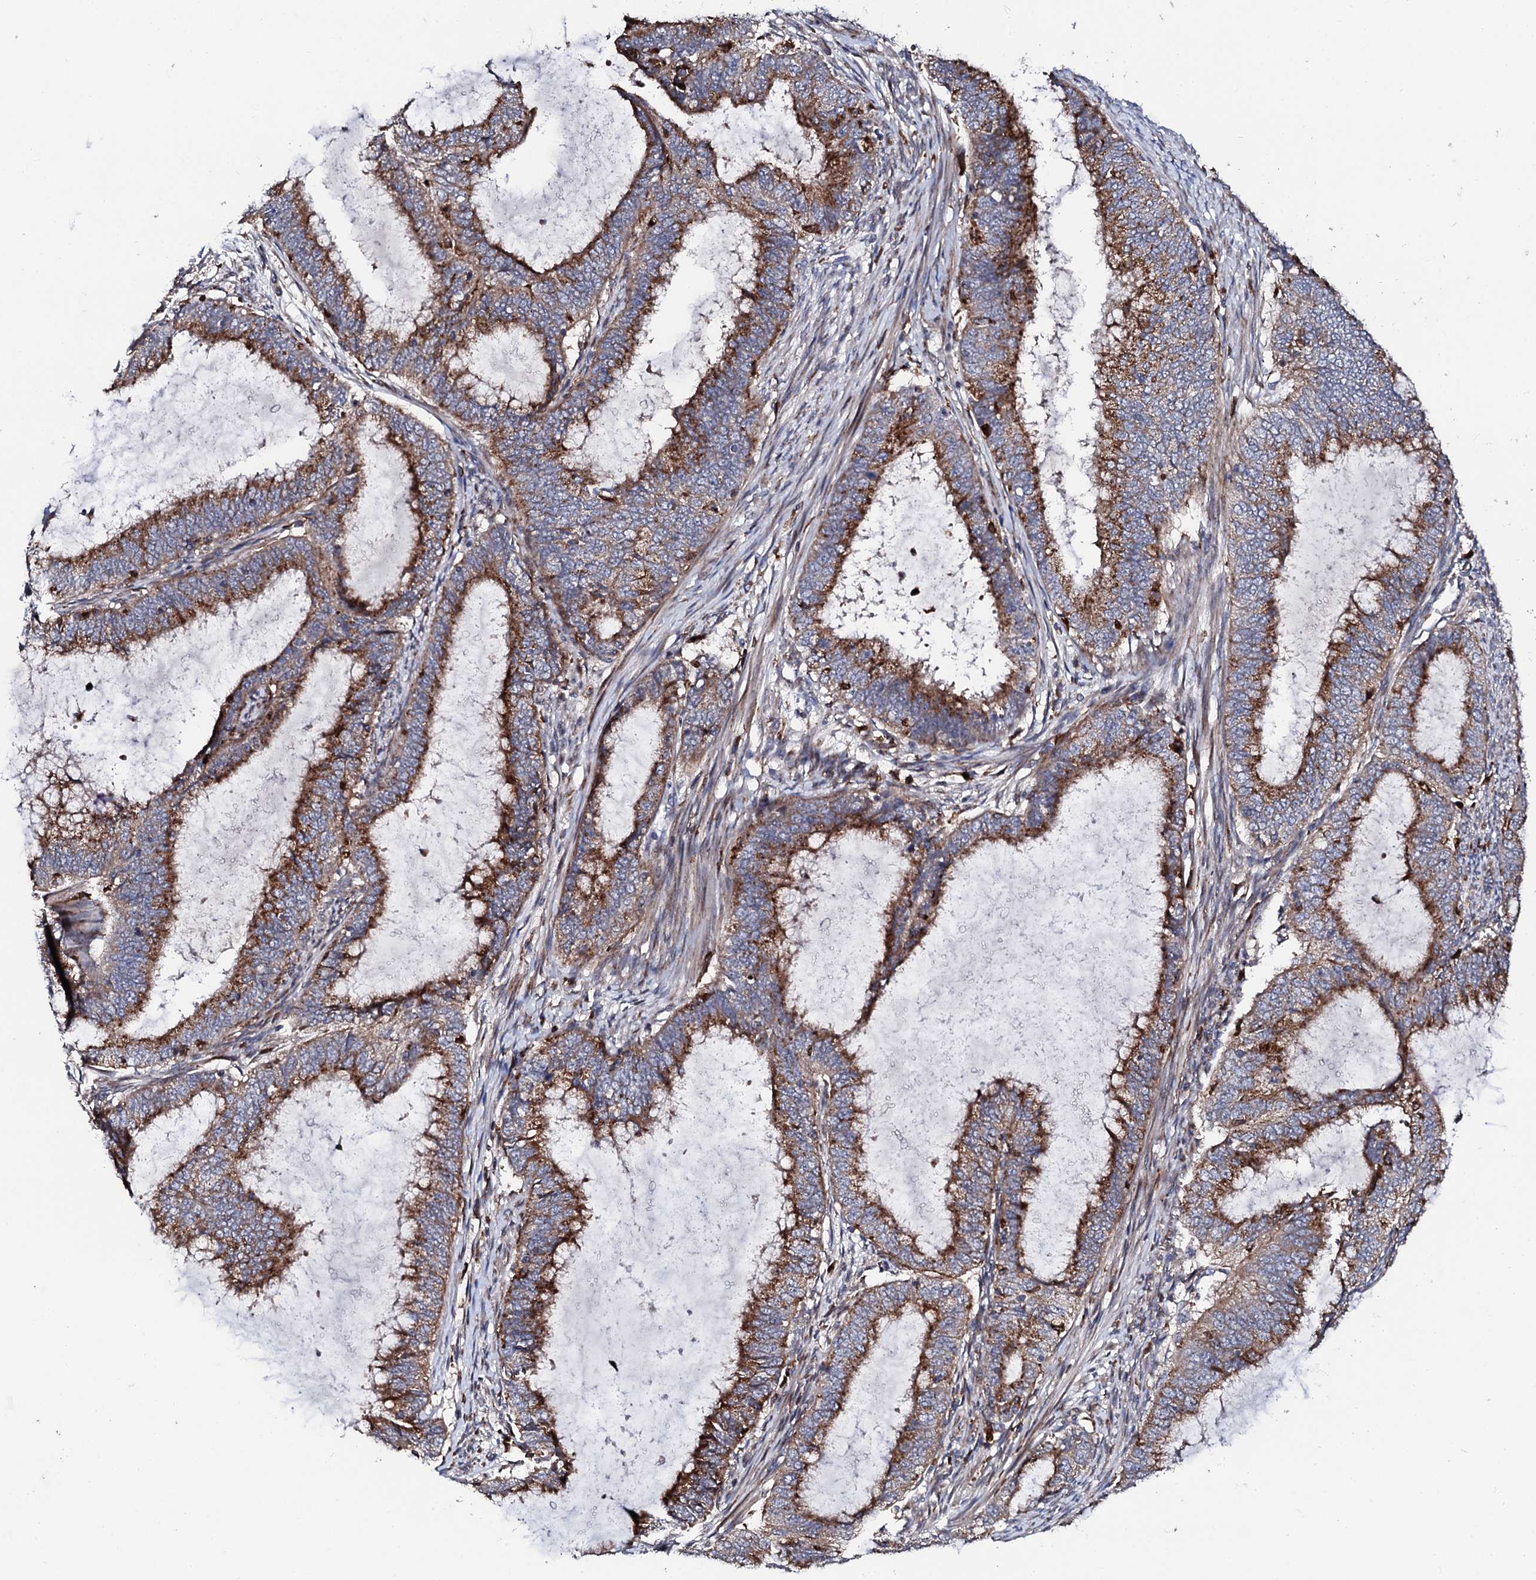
{"staining": {"intensity": "strong", "quantity": ">75%", "location": "cytoplasmic/membranous"}, "tissue": "endometrial cancer", "cell_type": "Tumor cells", "image_type": "cancer", "snomed": [{"axis": "morphology", "description": "Adenocarcinoma, NOS"}, {"axis": "topography", "description": "Endometrium"}], "caption": "Adenocarcinoma (endometrial) stained with a brown dye displays strong cytoplasmic/membranous positive staining in about >75% of tumor cells.", "gene": "TCIRG1", "patient": {"sex": "female", "age": 51}}